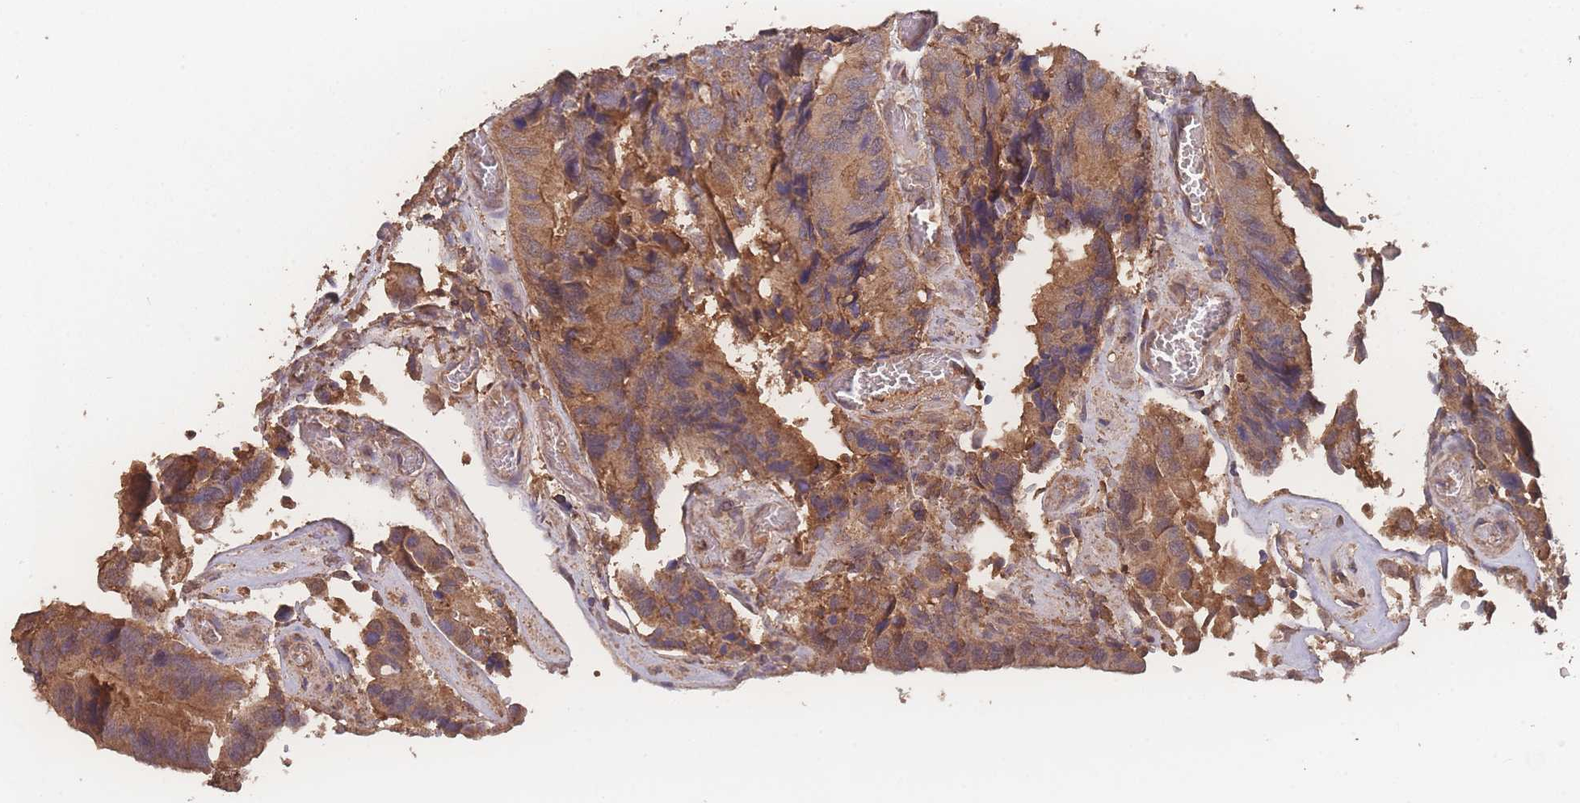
{"staining": {"intensity": "moderate", "quantity": ">75%", "location": "cytoplasmic/membranous"}, "tissue": "colorectal cancer", "cell_type": "Tumor cells", "image_type": "cancer", "snomed": [{"axis": "morphology", "description": "Adenocarcinoma, NOS"}, {"axis": "topography", "description": "Colon"}], "caption": "Immunohistochemistry staining of colorectal cancer, which displays medium levels of moderate cytoplasmic/membranous positivity in approximately >75% of tumor cells indicating moderate cytoplasmic/membranous protein positivity. The staining was performed using DAB (3,3'-diaminobenzidine) (brown) for protein detection and nuclei were counterstained in hematoxylin (blue).", "gene": "ATXN10", "patient": {"sex": "male", "age": 84}}